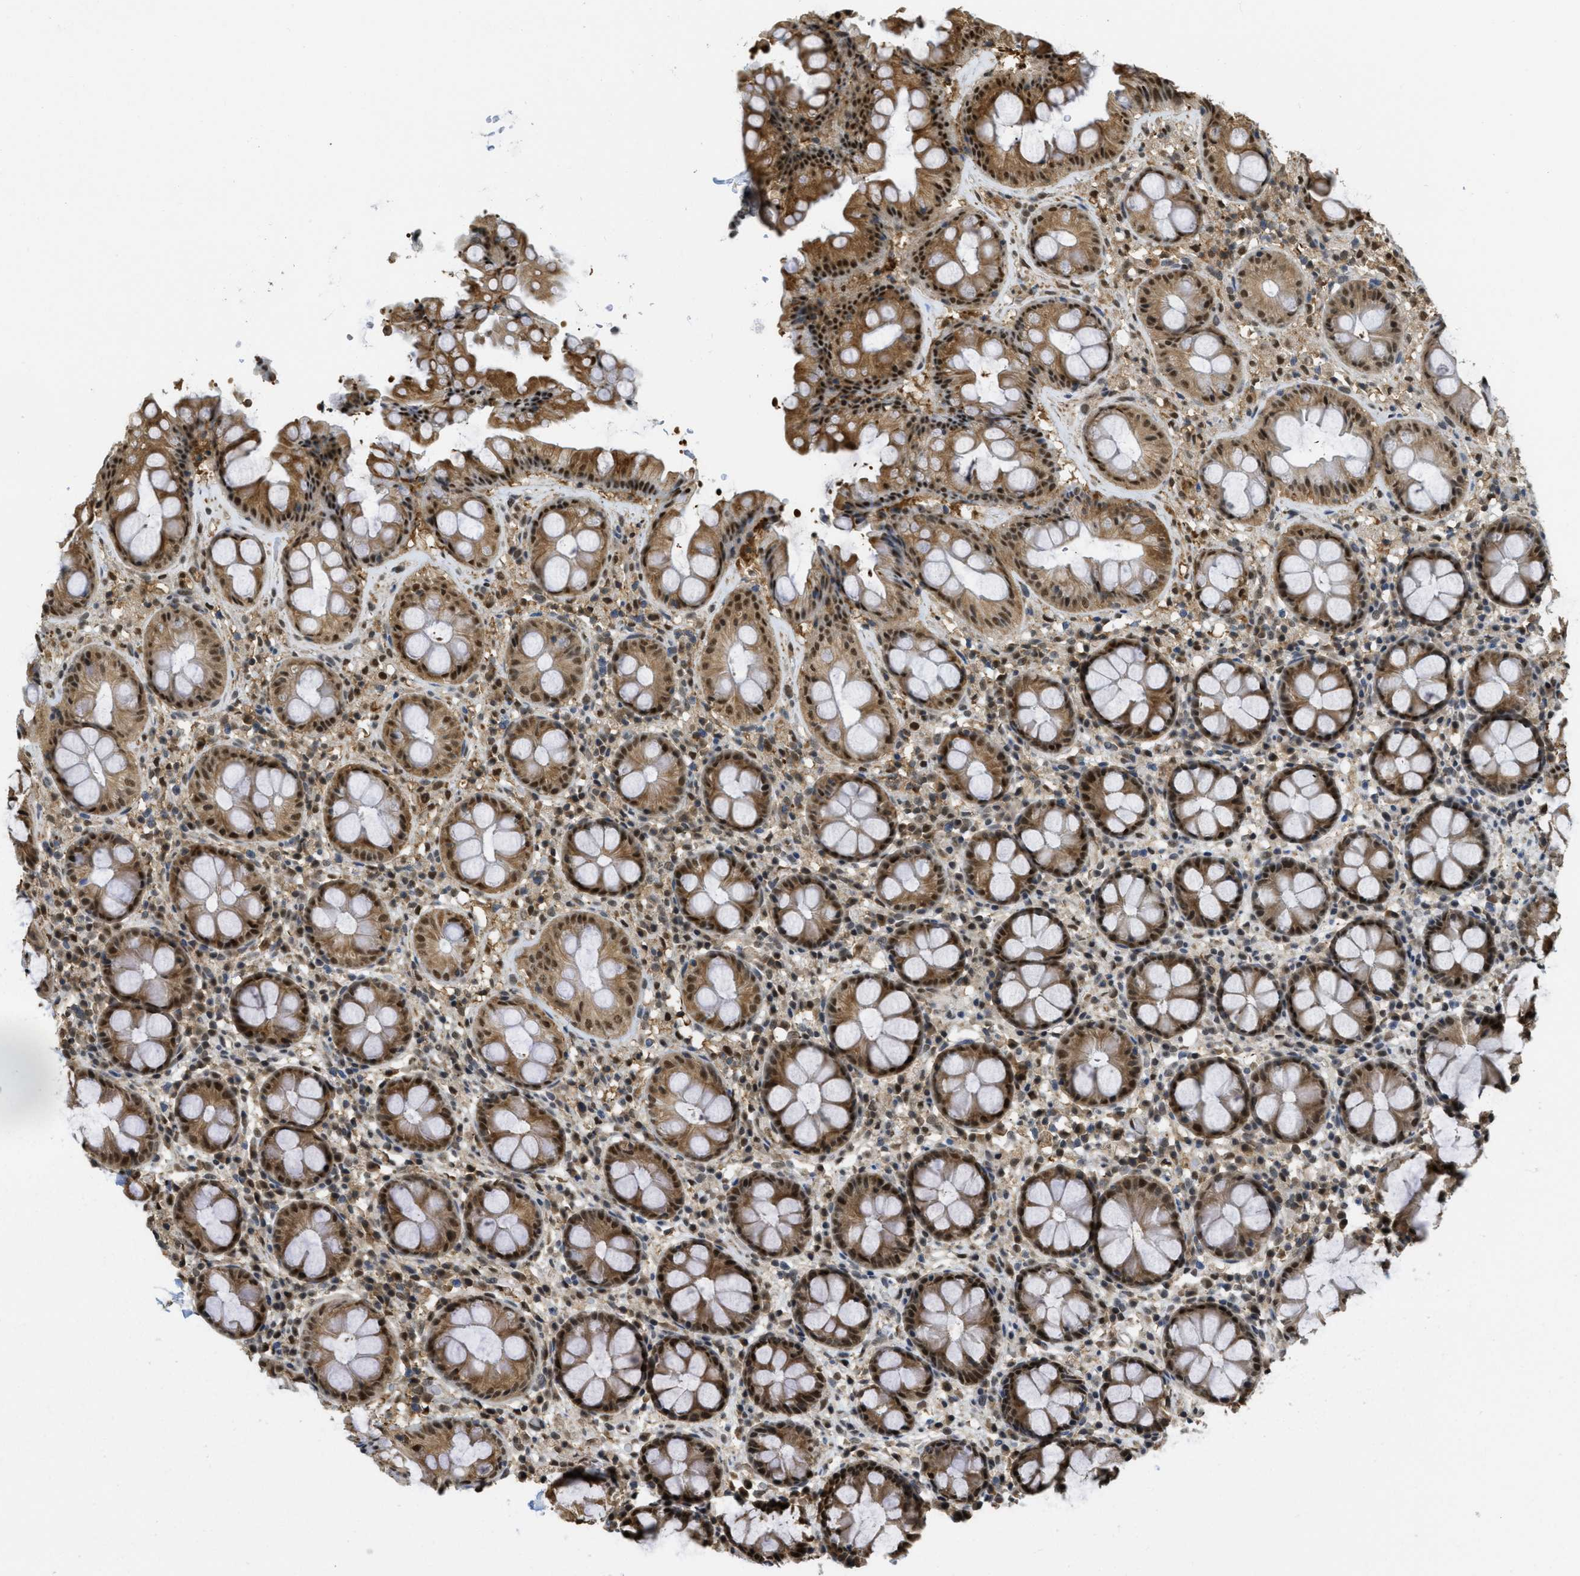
{"staining": {"intensity": "moderate", "quantity": ">75%", "location": "cytoplasmic/membranous,nuclear"}, "tissue": "rectum", "cell_type": "Glandular cells", "image_type": "normal", "snomed": [{"axis": "morphology", "description": "Normal tissue, NOS"}, {"axis": "topography", "description": "Rectum"}], "caption": "Human rectum stained with a protein marker displays moderate staining in glandular cells.", "gene": "PSMC5", "patient": {"sex": "male", "age": 64}}